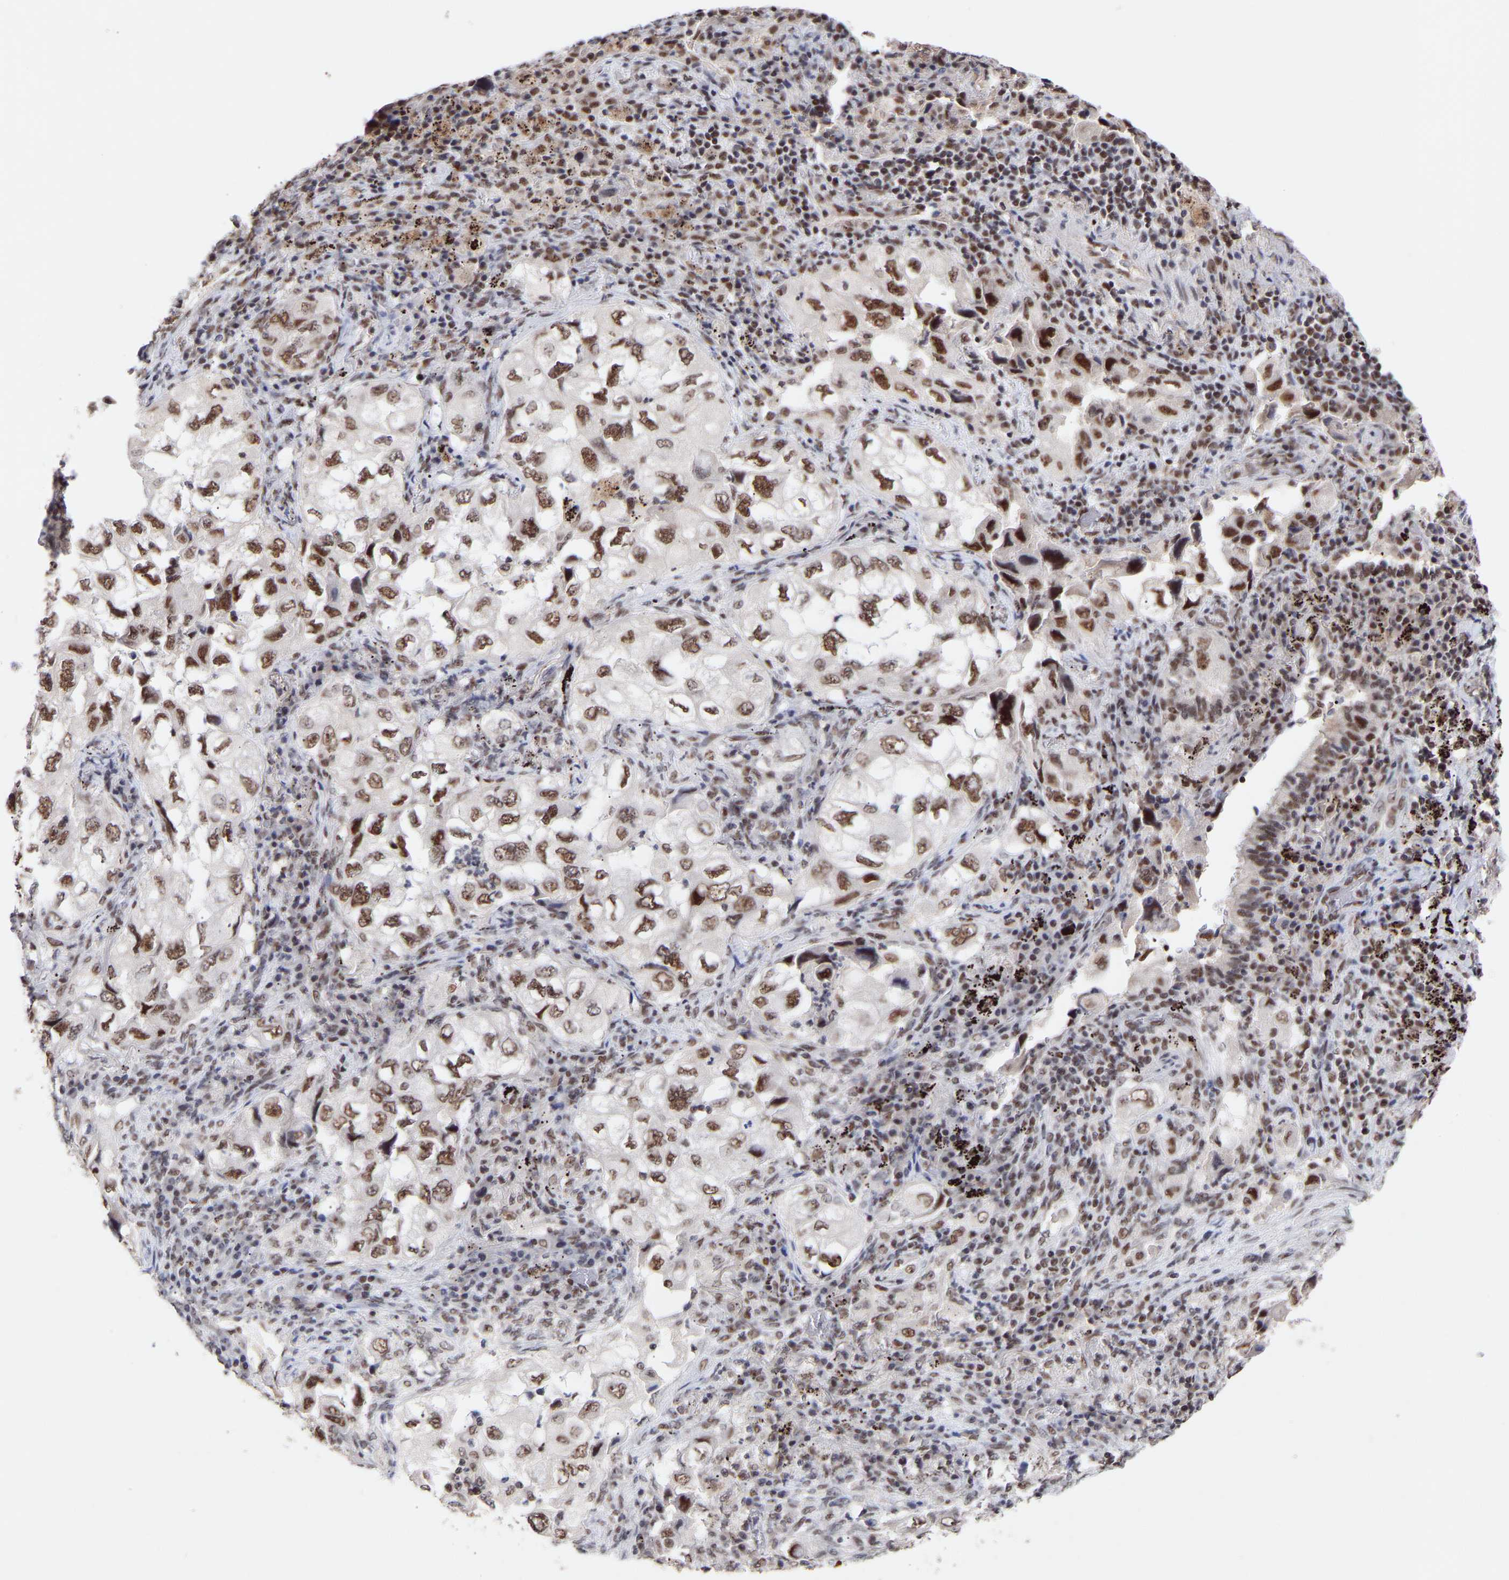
{"staining": {"intensity": "moderate", "quantity": ">75%", "location": "nuclear"}, "tissue": "lung cancer", "cell_type": "Tumor cells", "image_type": "cancer", "snomed": [{"axis": "morphology", "description": "Adenocarcinoma, NOS"}, {"axis": "topography", "description": "Lung"}], "caption": "Immunohistochemistry (IHC) staining of lung cancer (adenocarcinoma), which demonstrates medium levels of moderate nuclear staining in about >75% of tumor cells indicating moderate nuclear protein expression. The staining was performed using DAB (brown) for protein detection and nuclei were counterstained in hematoxylin (blue).", "gene": "RBM15", "patient": {"sex": "male", "age": 64}}